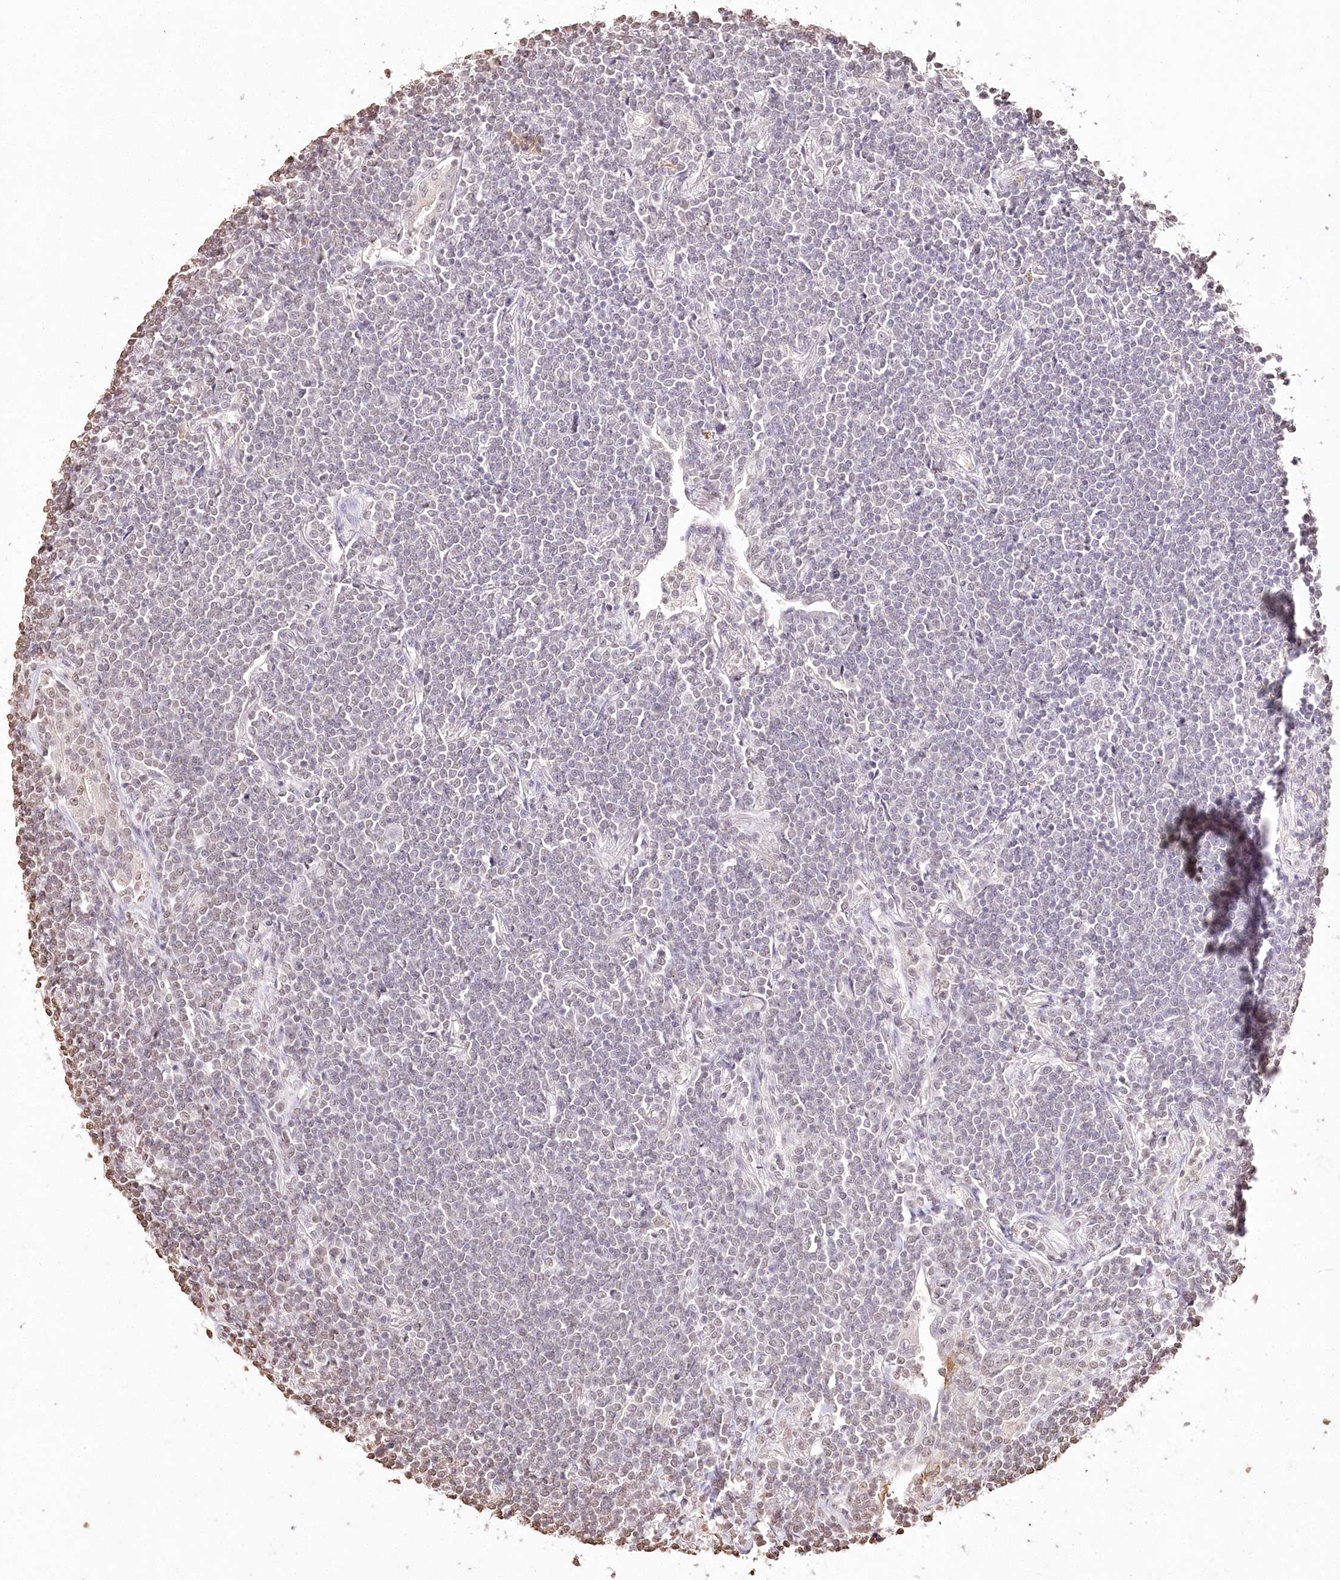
{"staining": {"intensity": "negative", "quantity": "none", "location": "none"}, "tissue": "lymphoma", "cell_type": "Tumor cells", "image_type": "cancer", "snomed": [{"axis": "morphology", "description": "Malignant lymphoma, non-Hodgkin's type, Low grade"}, {"axis": "topography", "description": "Lung"}], "caption": "High power microscopy micrograph of an IHC micrograph of malignant lymphoma, non-Hodgkin's type (low-grade), revealing no significant expression in tumor cells.", "gene": "DMXL1", "patient": {"sex": "female", "age": 71}}